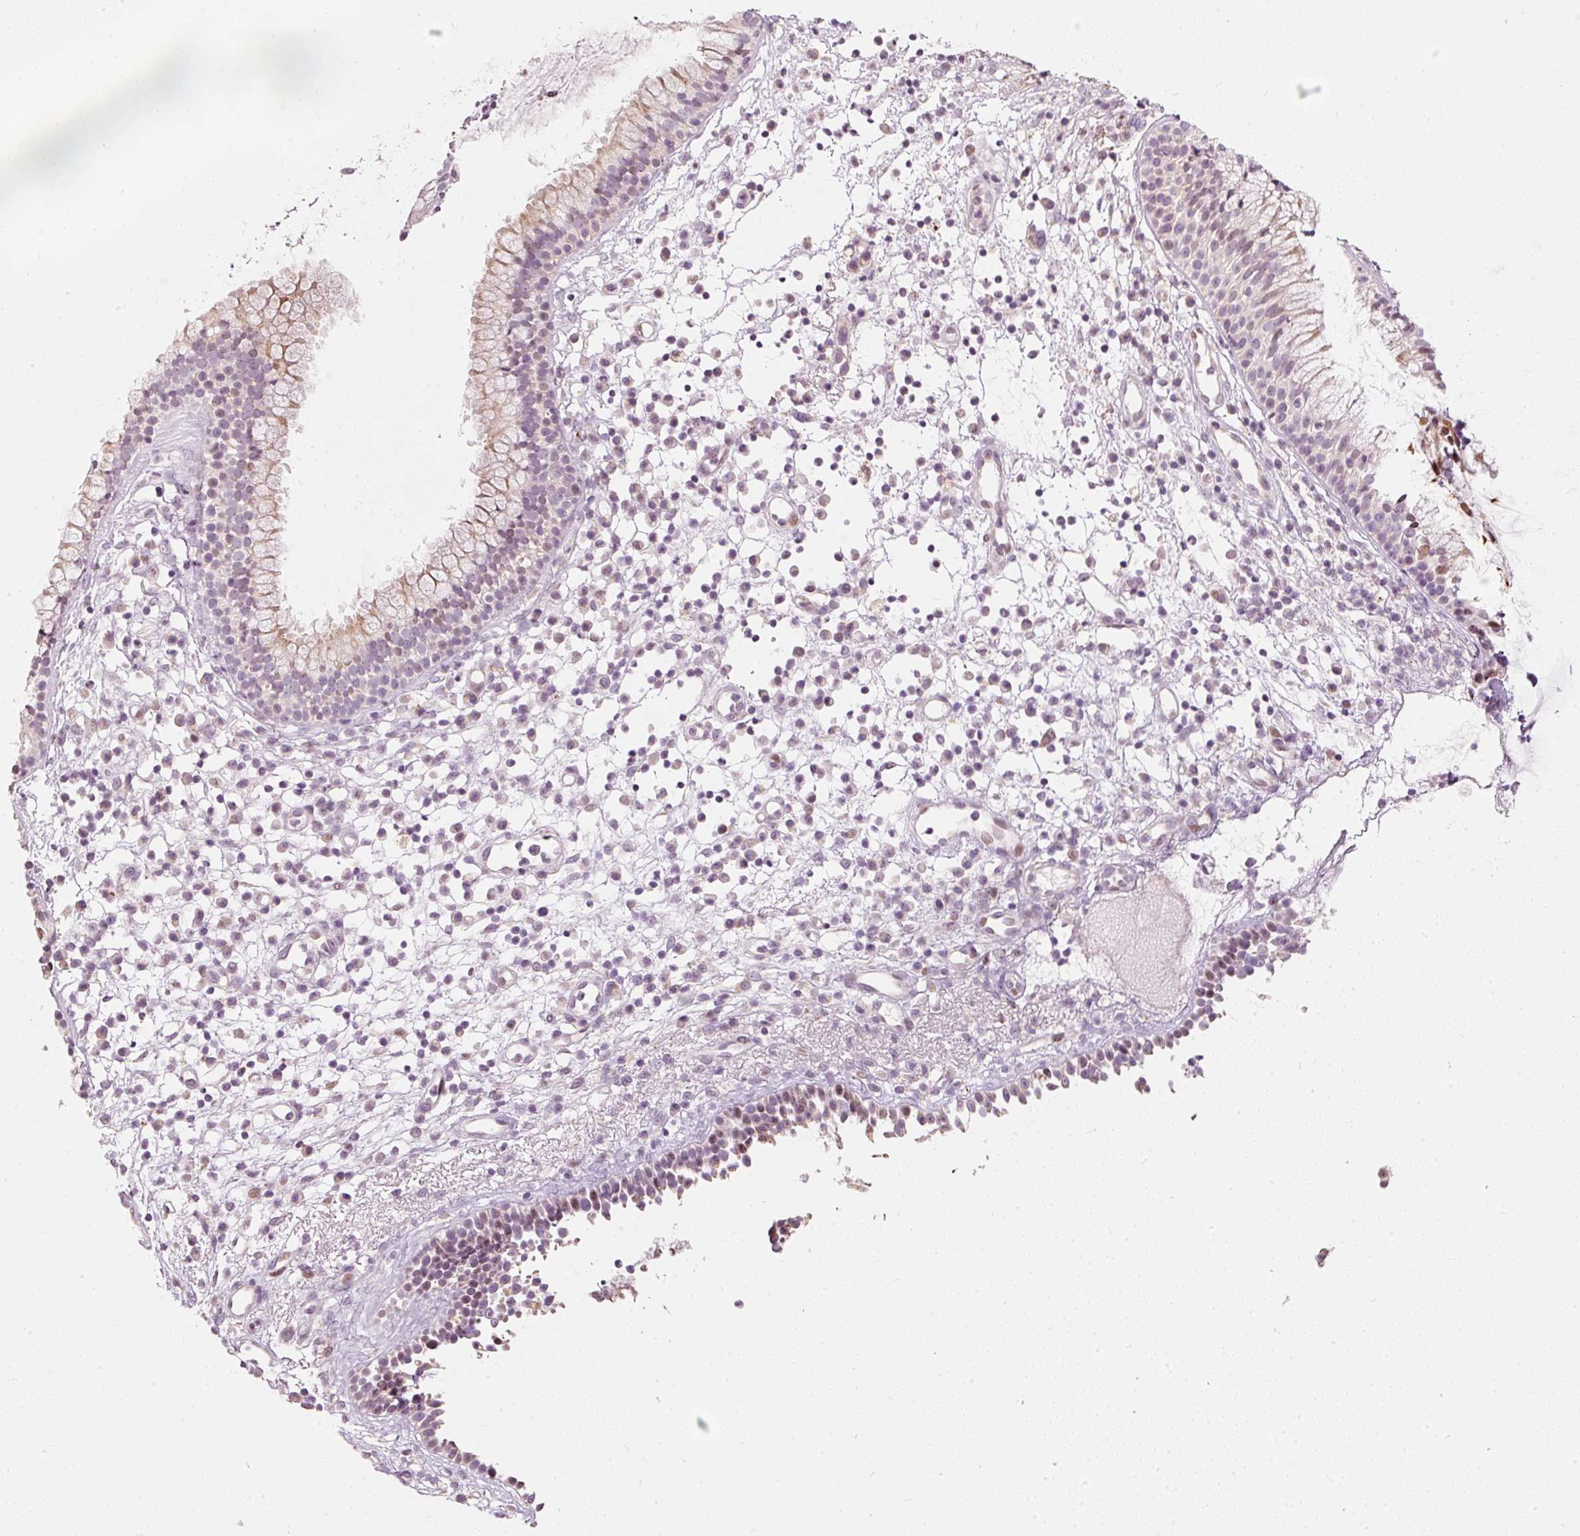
{"staining": {"intensity": "weak", "quantity": "<25%", "location": "cytoplasmic/membranous,nuclear"}, "tissue": "nasopharynx", "cell_type": "Respiratory epithelial cells", "image_type": "normal", "snomed": [{"axis": "morphology", "description": "Normal tissue, NOS"}, {"axis": "topography", "description": "Nasopharynx"}], "caption": "IHC of benign human nasopharynx exhibits no staining in respiratory epithelial cells. The staining is performed using DAB (3,3'-diaminobenzidine) brown chromogen with nuclei counter-stained in using hematoxylin.", "gene": "RNF39", "patient": {"sex": "male", "age": 21}}